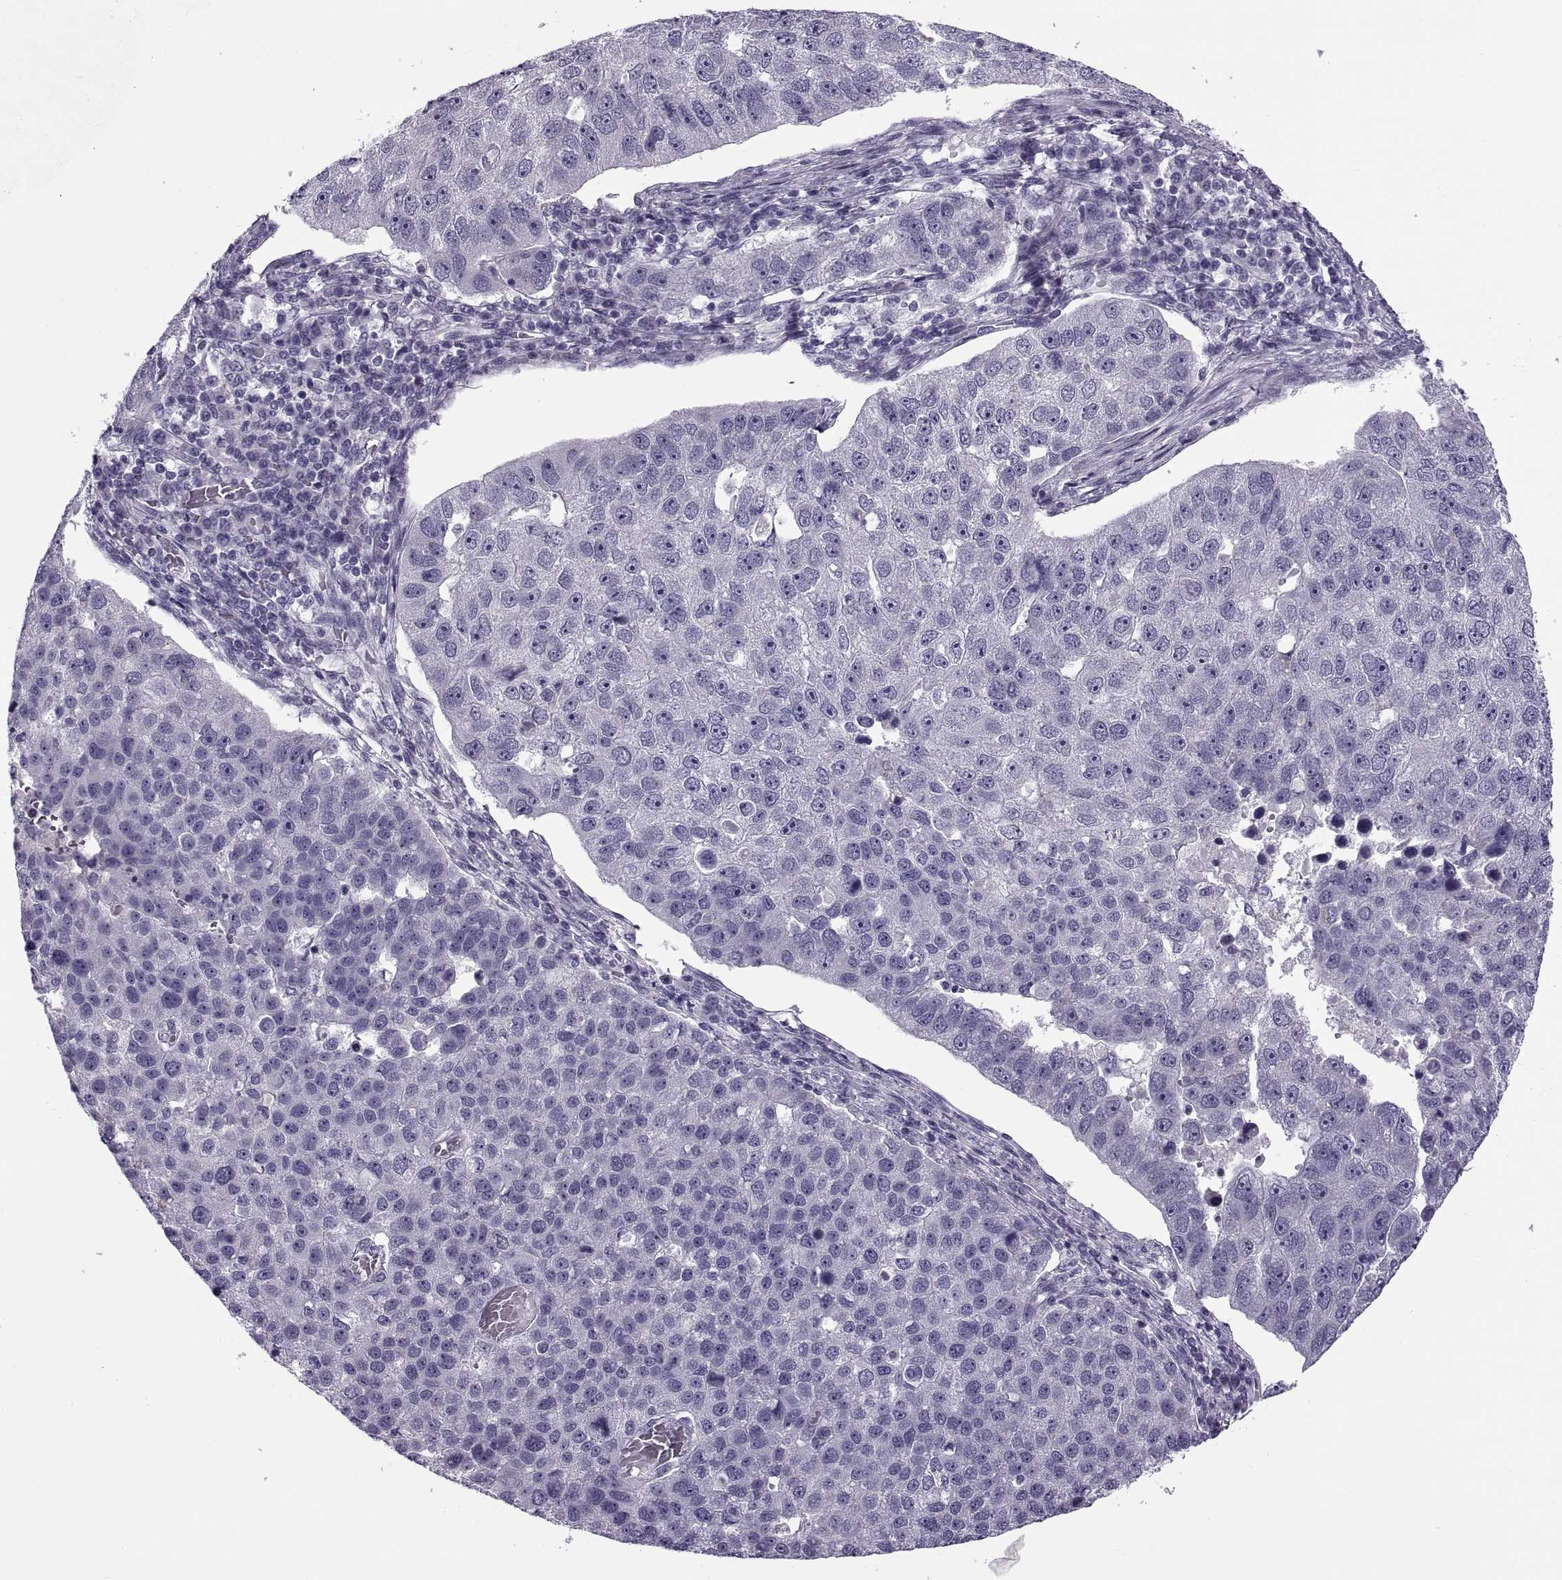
{"staining": {"intensity": "negative", "quantity": "none", "location": "none"}, "tissue": "pancreatic cancer", "cell_type": "Tumor cells", "image_type": "cancer", "snomed": [{"axis": "morphology", "description": "Adenocarcinoma, NOS"}, {"axis": "topography", "description": "Pancreas"}], "caption": "Tumor cells are negative for brown protein staining in pancreatic cancer.", "gene": "MAGEB1", "patient": {"sex": "female", "age": 61}}